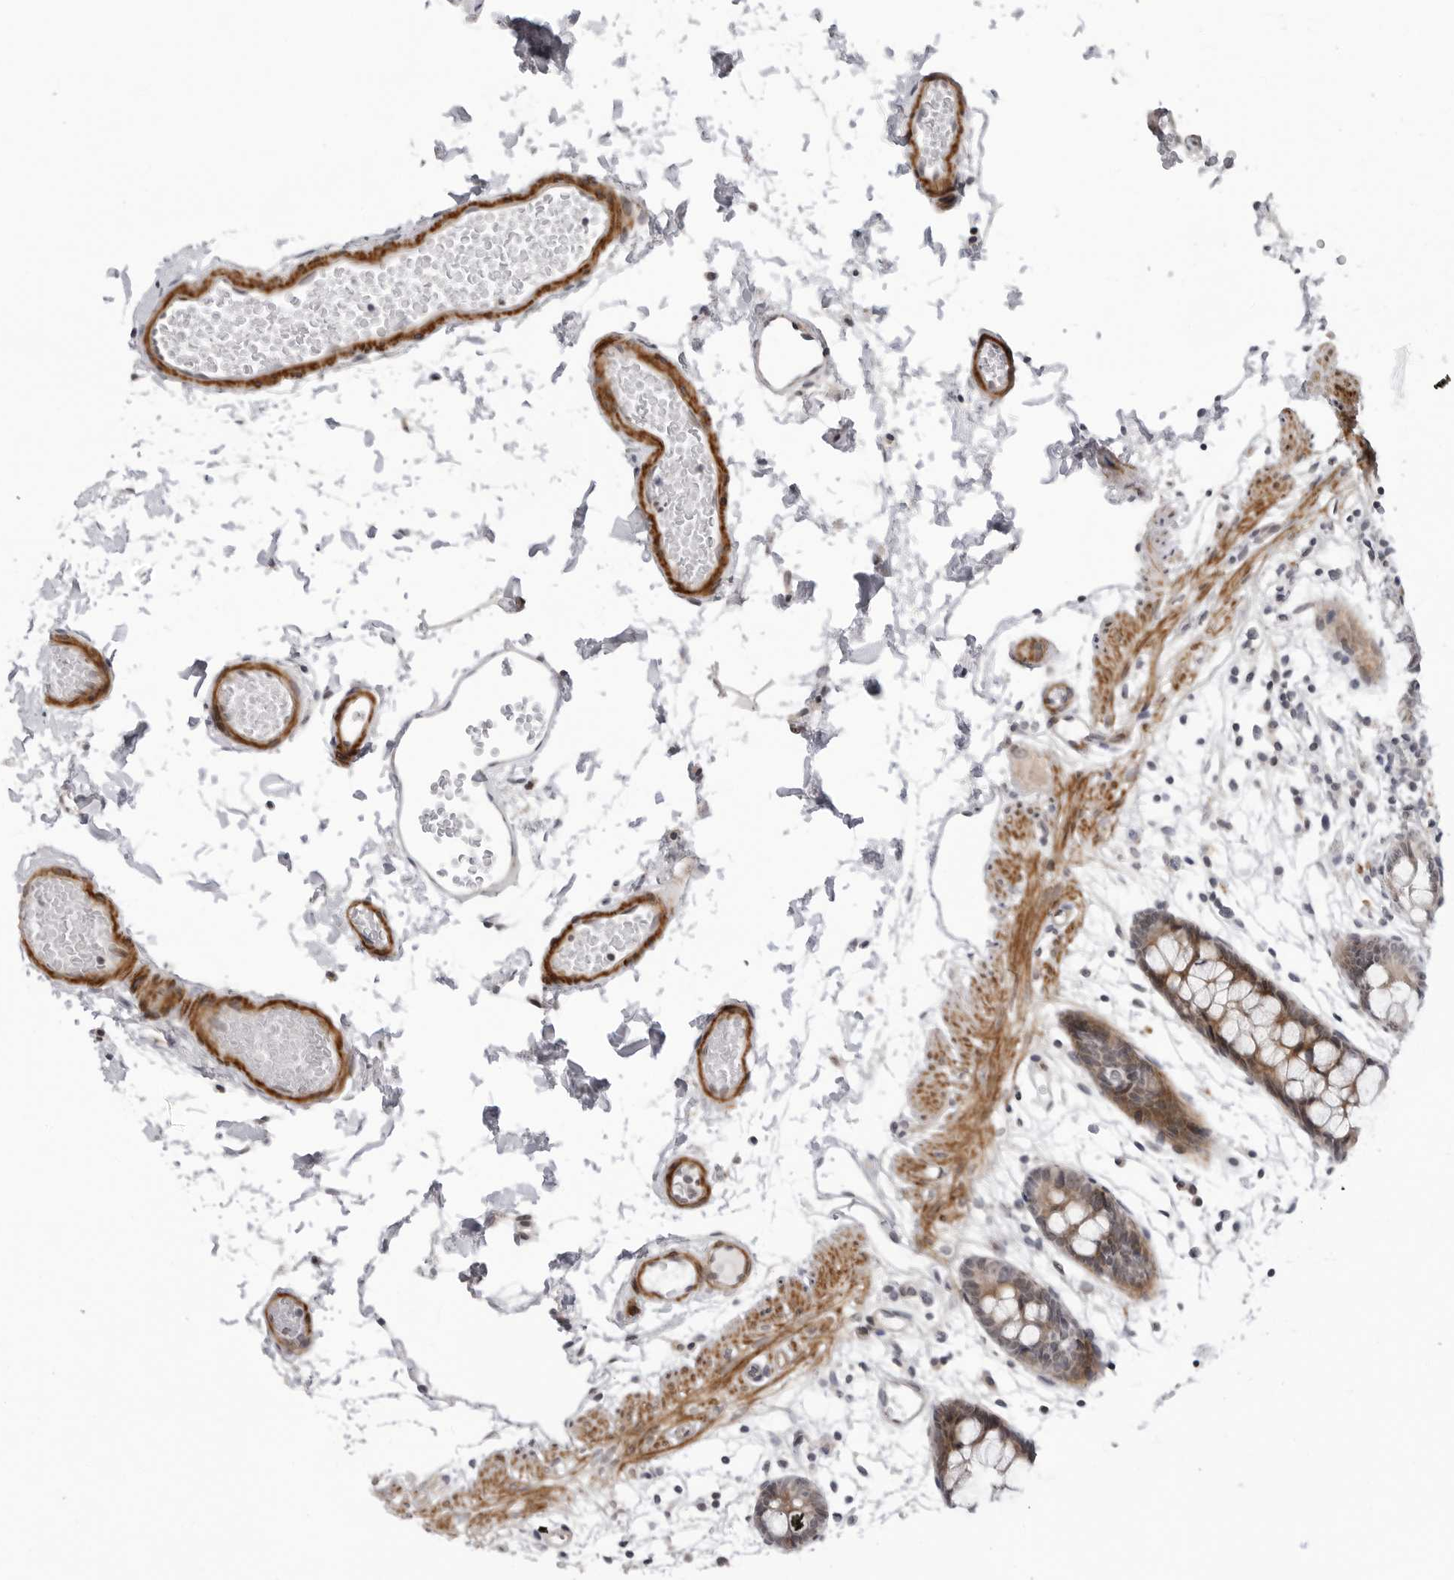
{"staining": {"intensity": "negative", "quantity": "none", "location": "none"}, "tissue": "colon", "cell_type": "Endothelial cells", "image_type": "normal", "snomed": [{"axis": "morphology", "description": "Normal tissue, NOS"}, {"axis": "topography", "description": "Colon"}], "caption": "Protein analysis of benign colon shows no significant positivity in endothelial cells.", "gene": "ADAMTS5", "patient": {"sex": "male", "age": 56}}